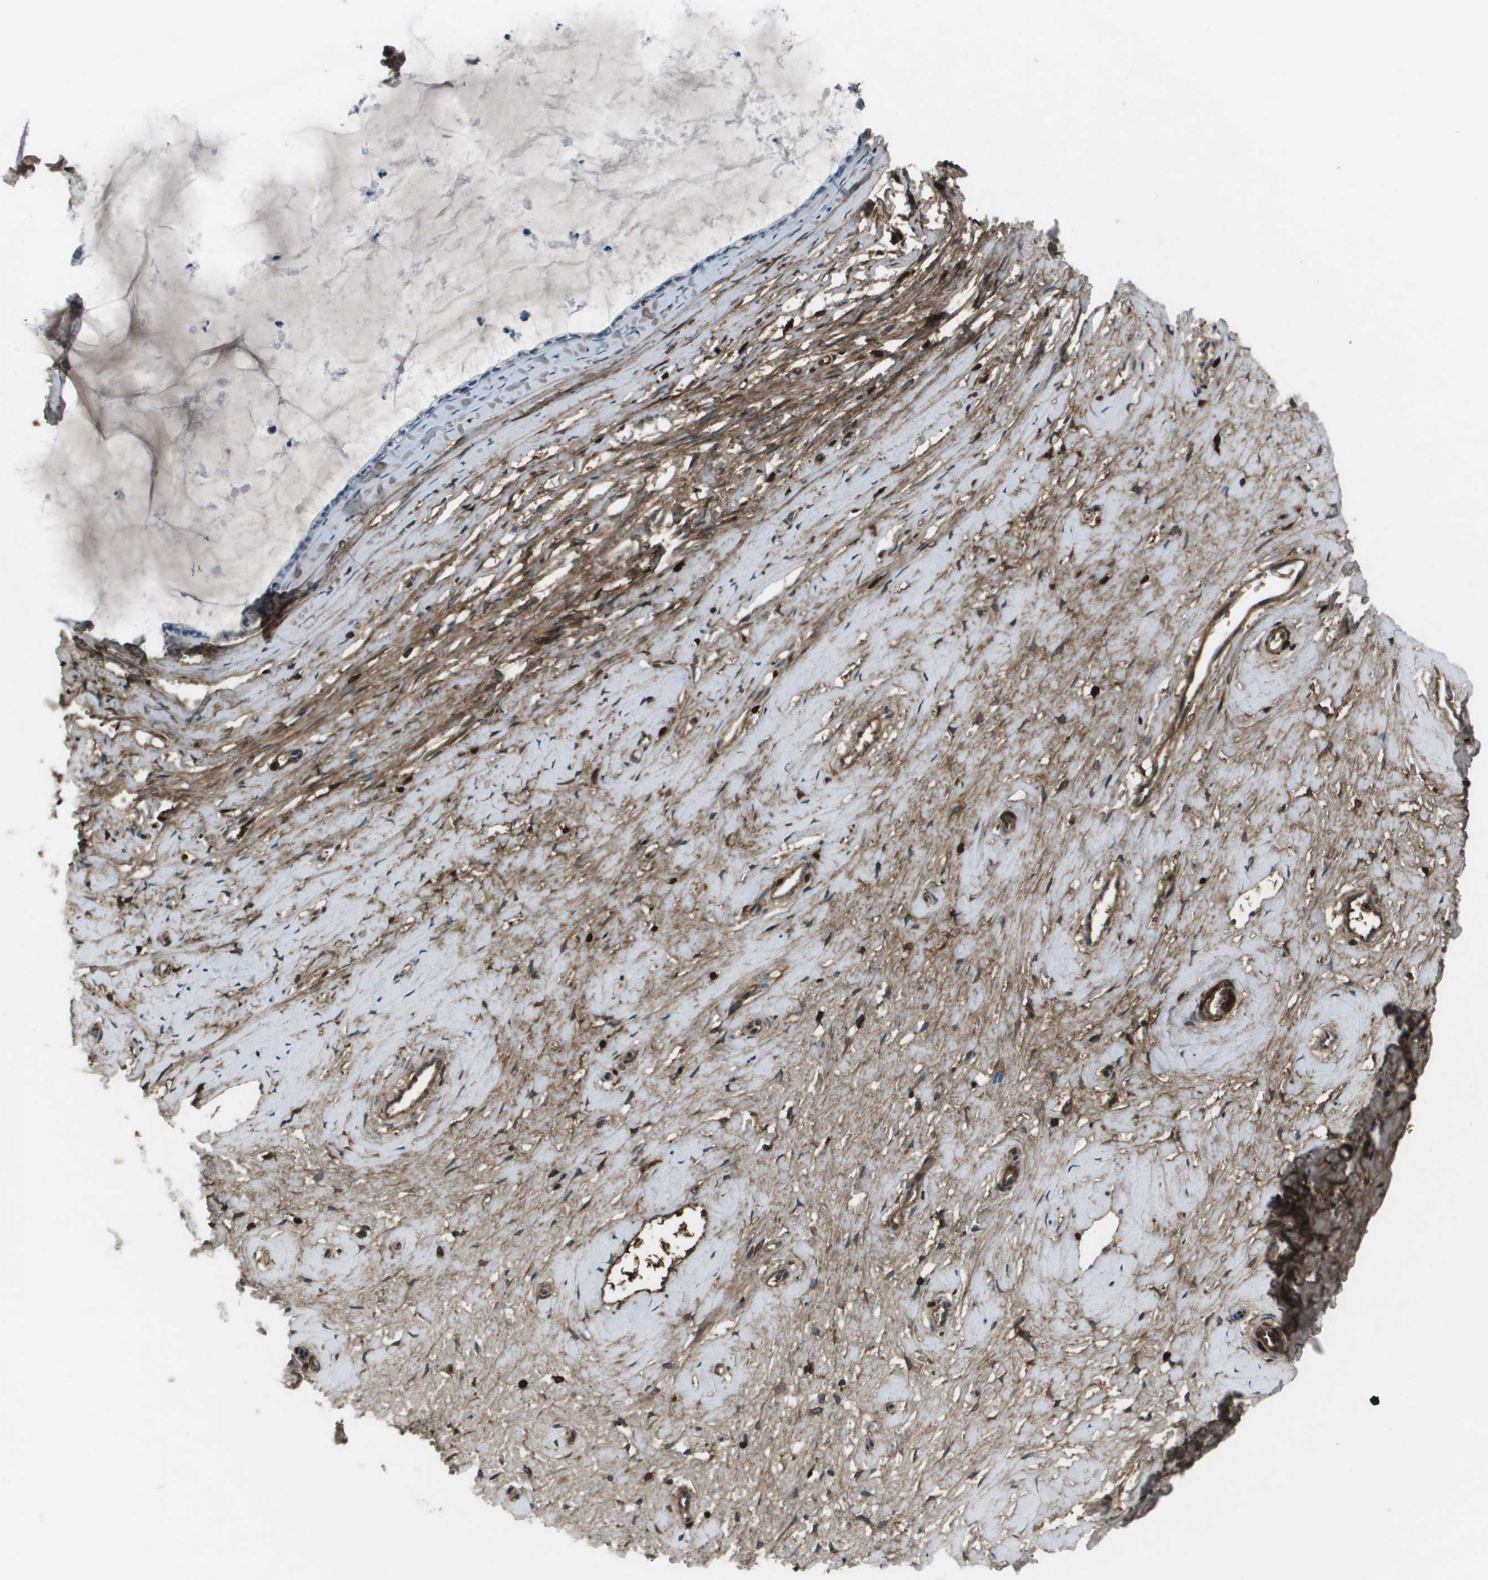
{"staining": {"intensity": "negative", "quantity": "none", "location": "none"}, "tissue": "cervix", "cell_type": "Glandular cells", "image_type": "normal", "snomed": [{"axis": "morphology", "description": "Normal tissue, NOS"}, {"axis": "topography", "description": "Cervix"}], "caption": "There is no significant staining in glandular cells of cervix. Brightfield microscopy of immunohistochemistry stained with DAB (3,3'-diaminobenzidine) (brown) and hematoxylin (blue), captured at high magnification.", "gene": "PCOLCE", "patient": {"sex": "female", "age": 39}}